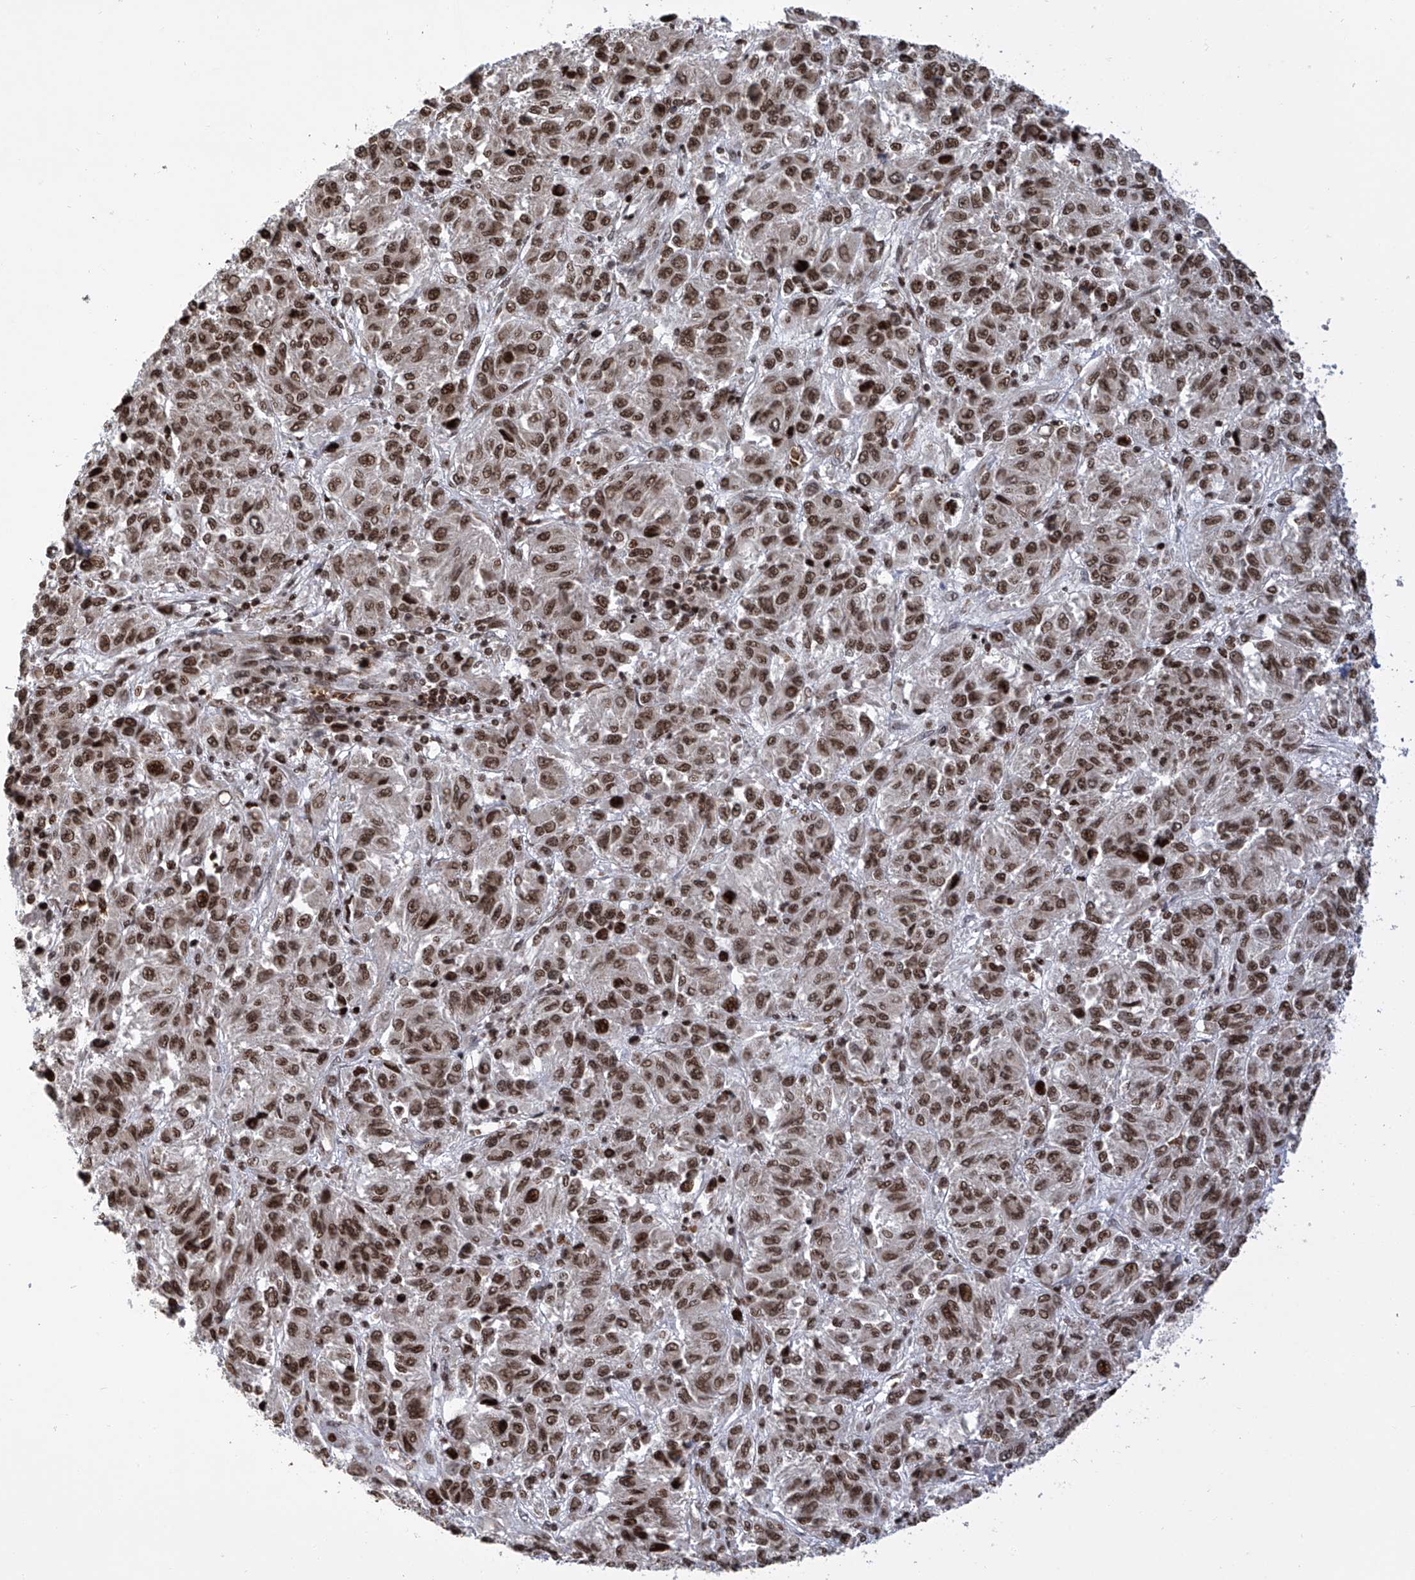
{"staining": {"intensity": "moderate", "quantity": ">75%", "location": "nuclear"}, "tissue": "melanoma", "cell_type": "Tumor cells", "image_type": "cancer", "snomed": [{"axis": "morphology", "description": "Malignant melanoma, Metastatic site"}, {"axis": "topography", "description": "Lung"}], "caption": "Protein positivity by immunohistochemistry (IHC) reveals moderate nuclear staining in approximately >75% of tumor cells in malignant melanoma (metastatic site).", "gene": "PAK1IP1", "patient": {"sex": "male", "age": 64}}